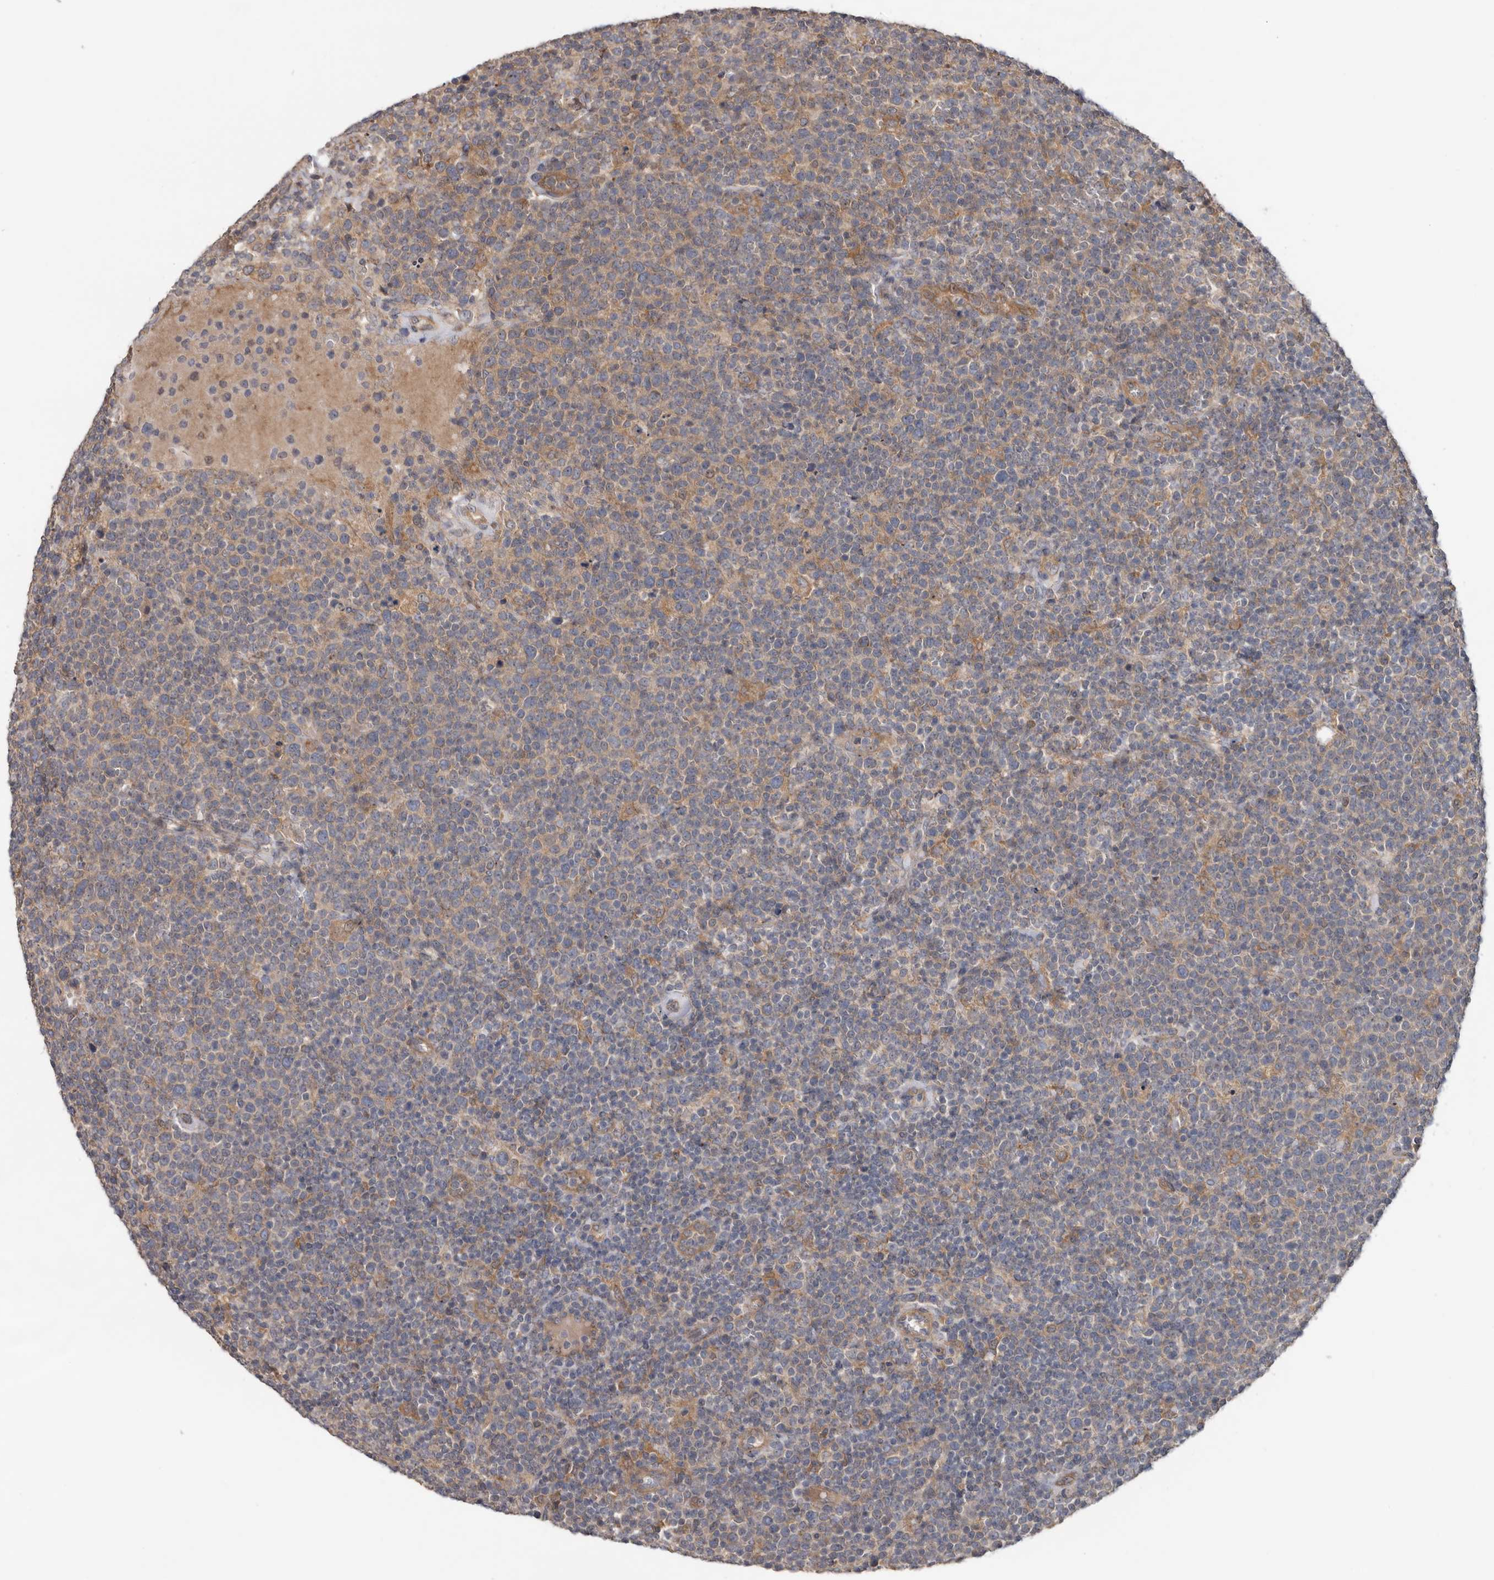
{"staining": {"intensity": "weak", "quantity": "<25%", "location": "cytoplasmic/membranous"}, "tissue": "lymphoma", "cell_type": "Tumor cells", "image_type": "cancer", "snomed": [{"axis": "morphology", "description": "Malignant lymphoma, non-Hodgkin's type, High grade"}, {"axis": "topography", "description": "Lymph node"}], "caption": "High-grade malignant lymphoma, non-Hodgkin's type stained for a protein using immunohistochemistry reveals no expression tumor cells.", "gene": "HINT3", "patient": {"sex": "male", "age": 61}}